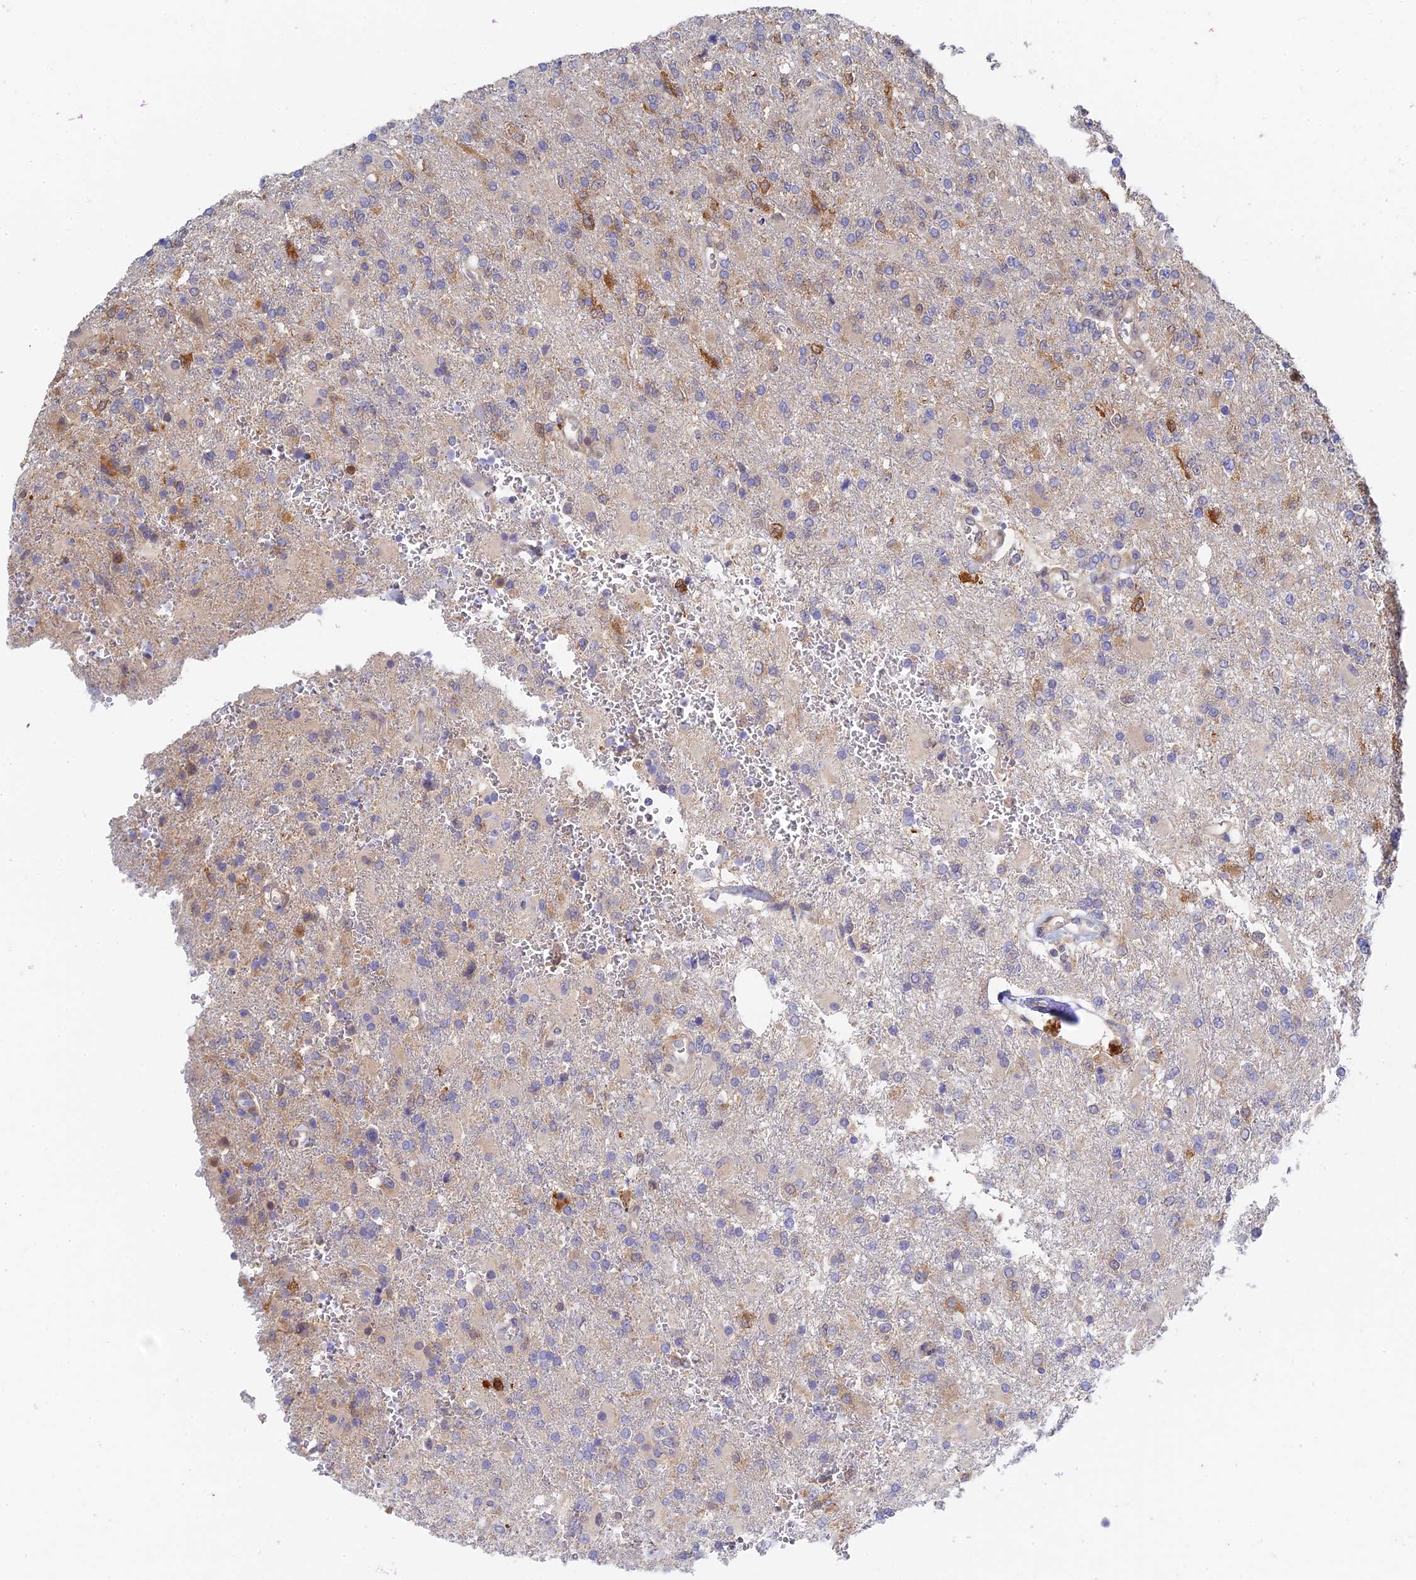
{"staining": {"intensity": "moderate", "quantity": "<25%", "location": "cytoplasmic/membranous"}, "tissue": "glioma", "cell_type": "Tumor cells", "image_type": "cancer", "snomed": [{"axis": "morphology", "description": "Glioma, malignant, High grade"}, {"axis": "topography", "description": "Brain"}], "caption": "Tumor cells demonstrate low levels of moderate cytoplasmic/membranous positivity in approximately <25% of cells in human high-grade glioma (malignant).", "gene": "SPATA5L1", "patient": {"sex": "male", "age": 56}}